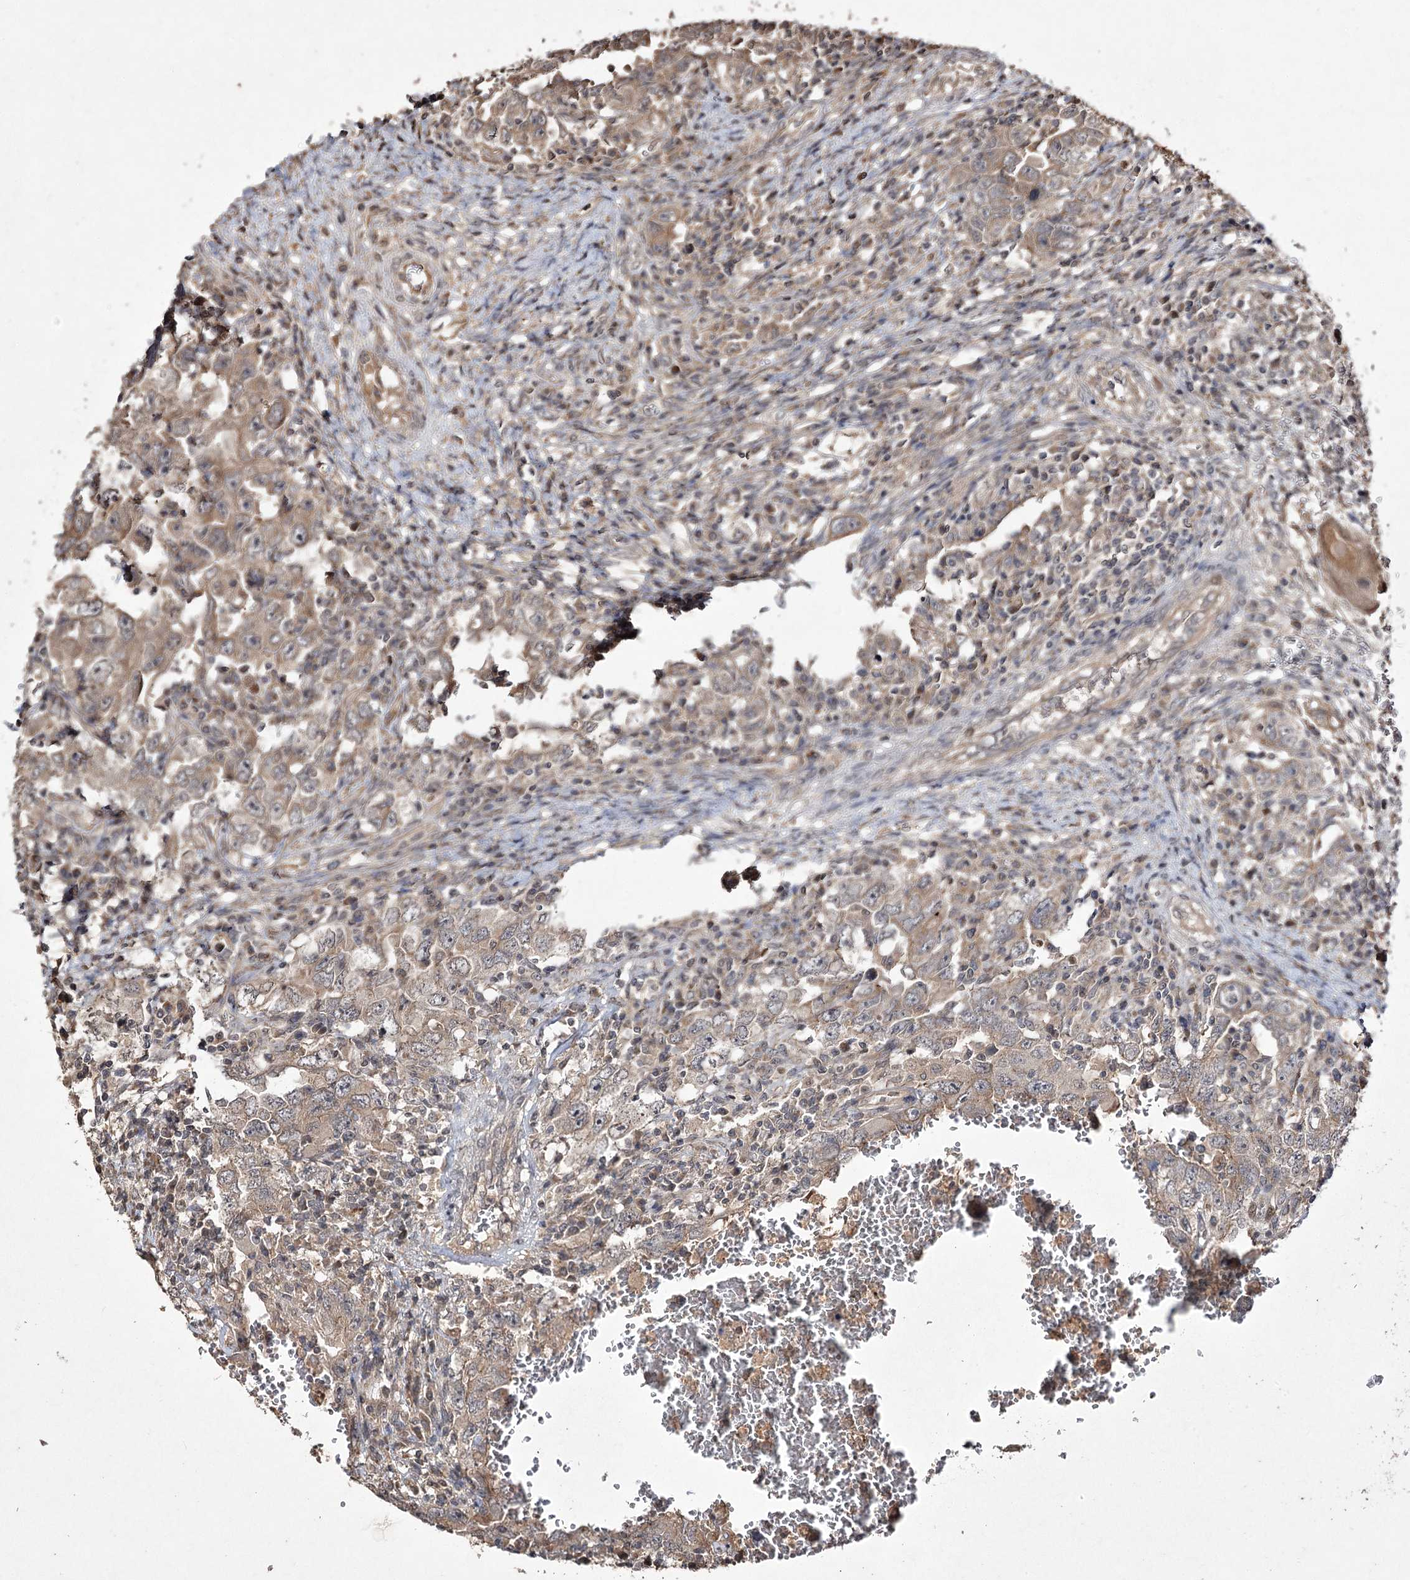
{"staining": {"intensity": "moderate", "quantity": ">75%", "location": "cytoplasmic/membranous"}, "tissue": "testis cancer", "cell_type": "Tumor cells", "image_type": "cancer", "snomed": [{"axis": "morphology", "description": "Carcinoma, Embryonal, NOS"}, {"axis": "topography", "description": "Testis"}], "caption": "A photomicrograph showing moderate cytoplasmic/membranous staining in about >75% of tumor cells in testis cancer, as visualized by brown immunohistochemical staining.", "gene": "FANCL", "patient": {"sex": "male", "age": 26}}